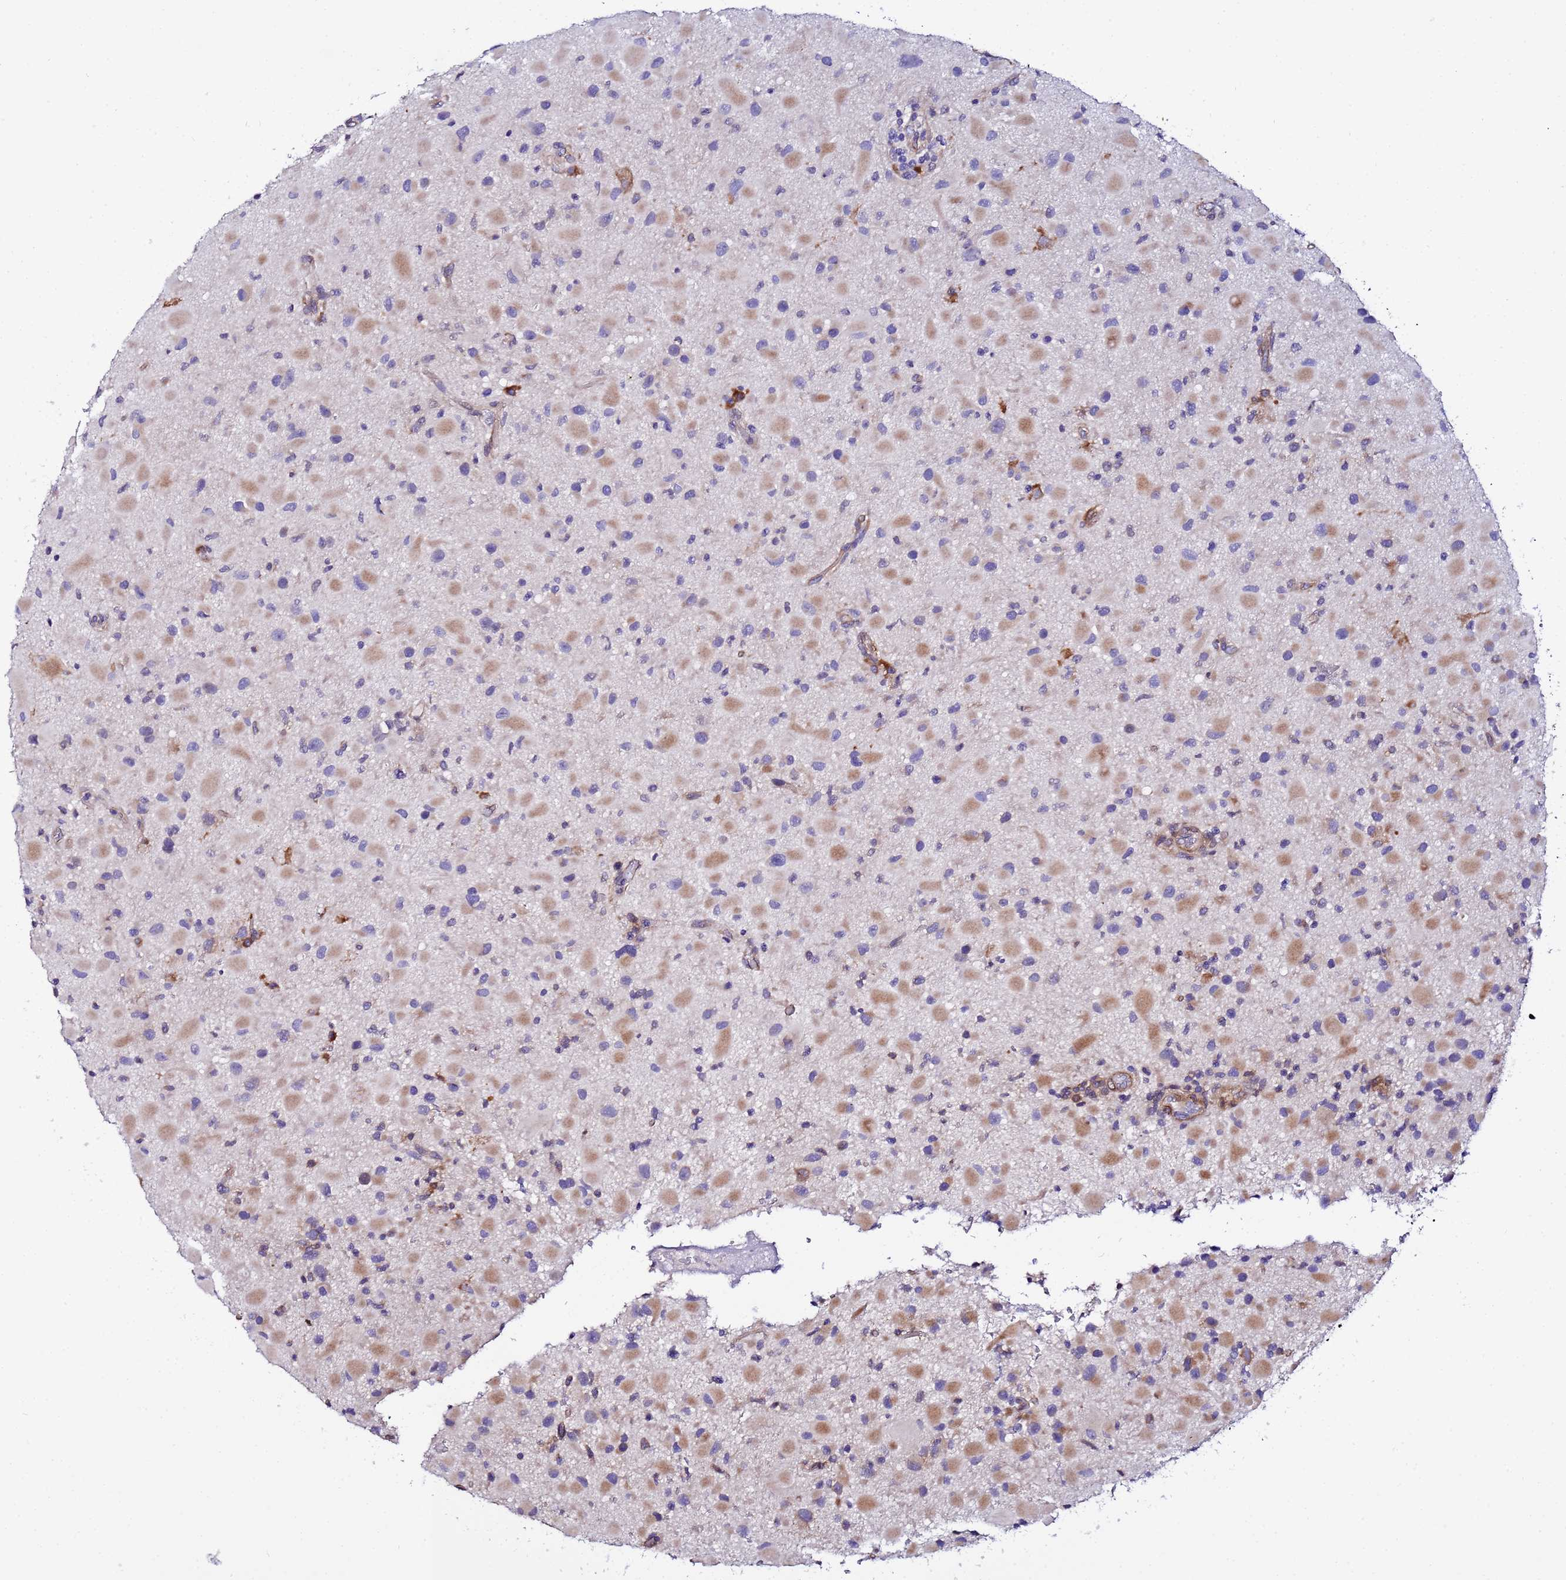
{"staining": {"intensity": "weak", "quantity": "25%-75%", "location": "cytoplasmic/membranous"}, "tissue": "glioma", "cell_type": "Tumor cells", "image_type": "cancer", "snomed": [{"axis": "morphology", "description": "Glioma, malignant, Low grade"}, {"axis": "topography", "description": "Brain"}], "caption": "Immunohistochemical staining of glioma demonstrates low levels of weak cytoplasmic/membranous staining in about 25%-75% of tumor cells.", "gene": "JRKL", "patient": {"sex": "female", "age": 32}}